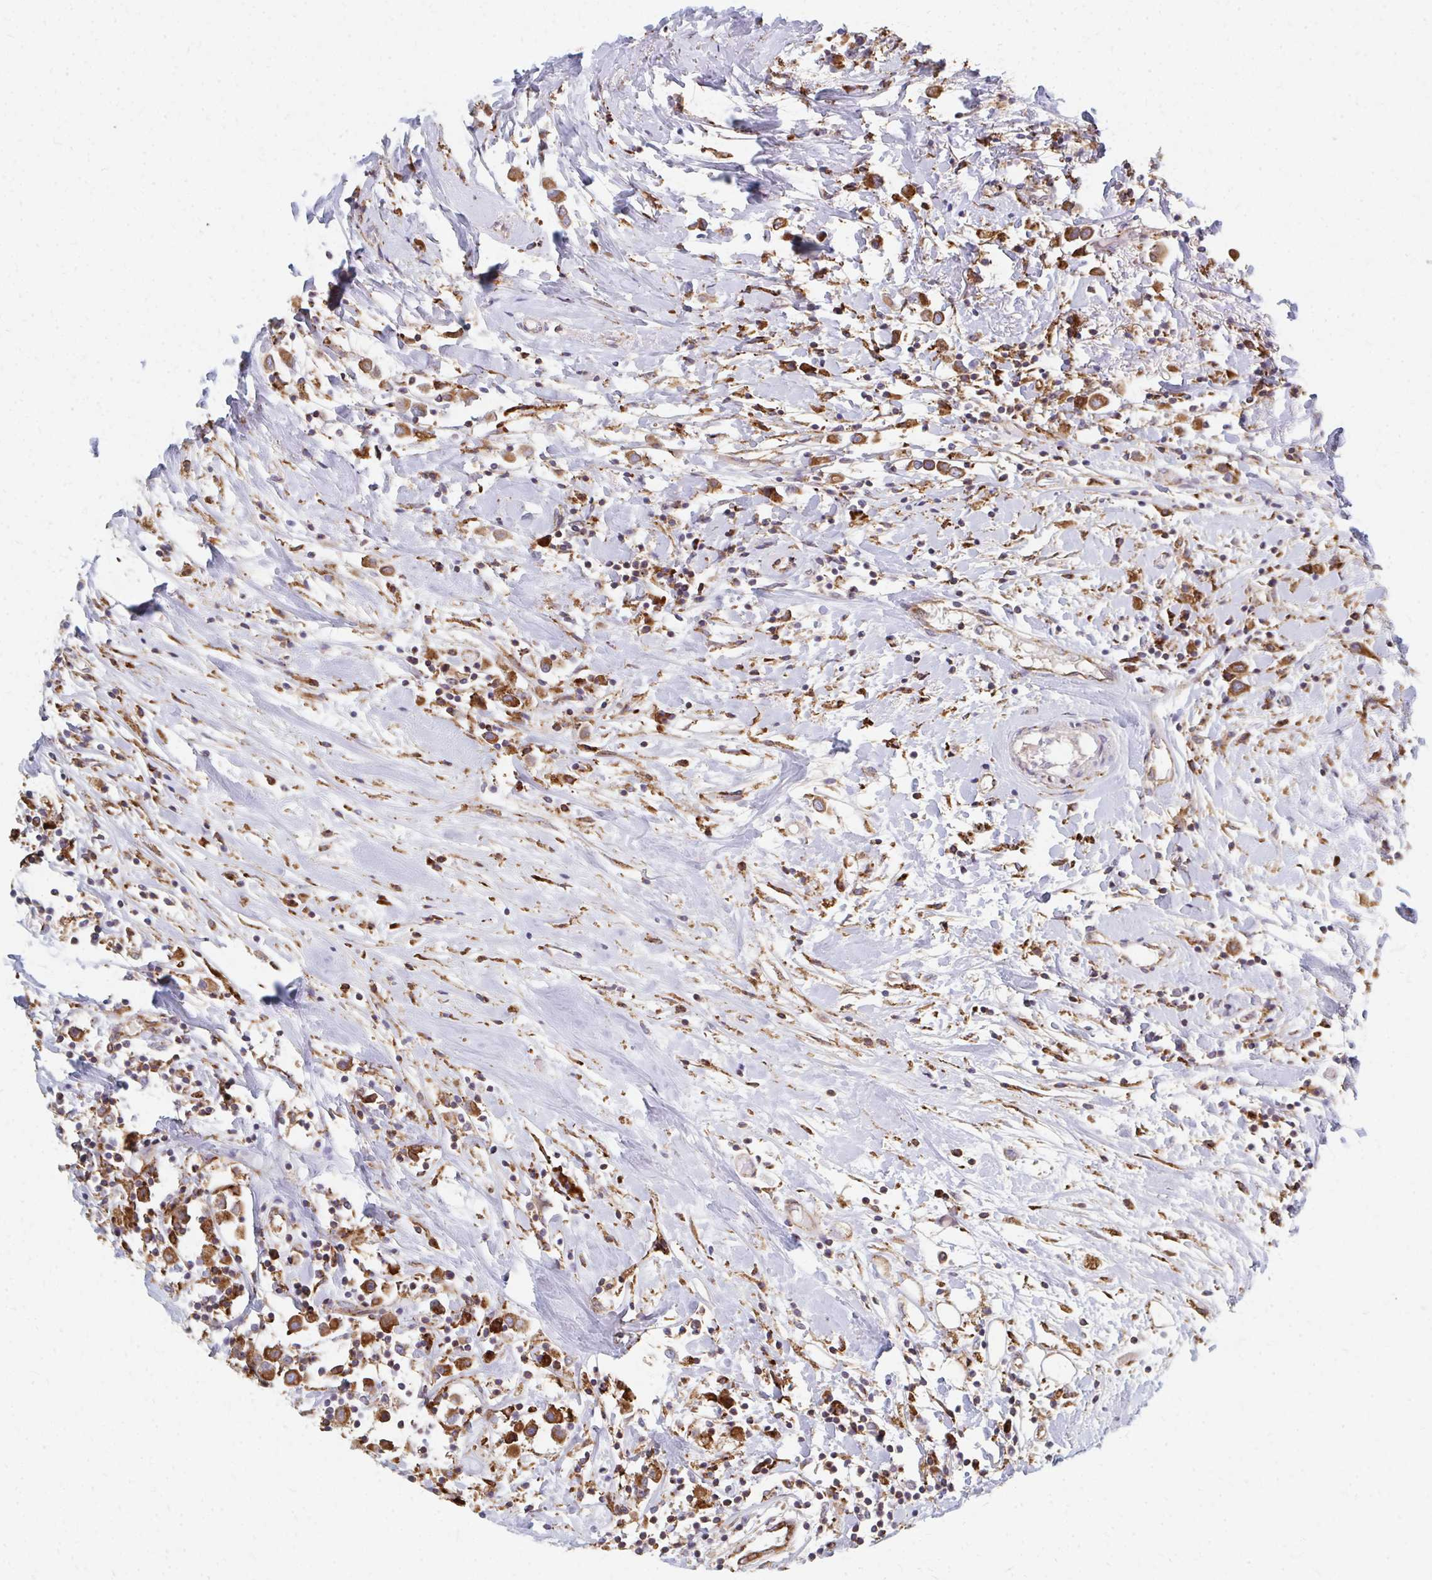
{"staining": {"intensity": "moderate", "quantity": ">75%", "location": "cytoplasmic/membranous"}, "tissue": "breast cancer", "cell_type": "Tumor cells", "image_type": "cancer", "snomed": [{"axis": "morphology", "description": "Duct carcinoma"}, {"axis": "topography", "description": "Breast"}], "caption": "Tumor cells show moderate cytoplasmic/membranous positivity in about >75% of cells in breast cancer (intraductal carcinoma).", "gene": "PPP1R13L", "patient": {"sex": "female", "age": 61}}